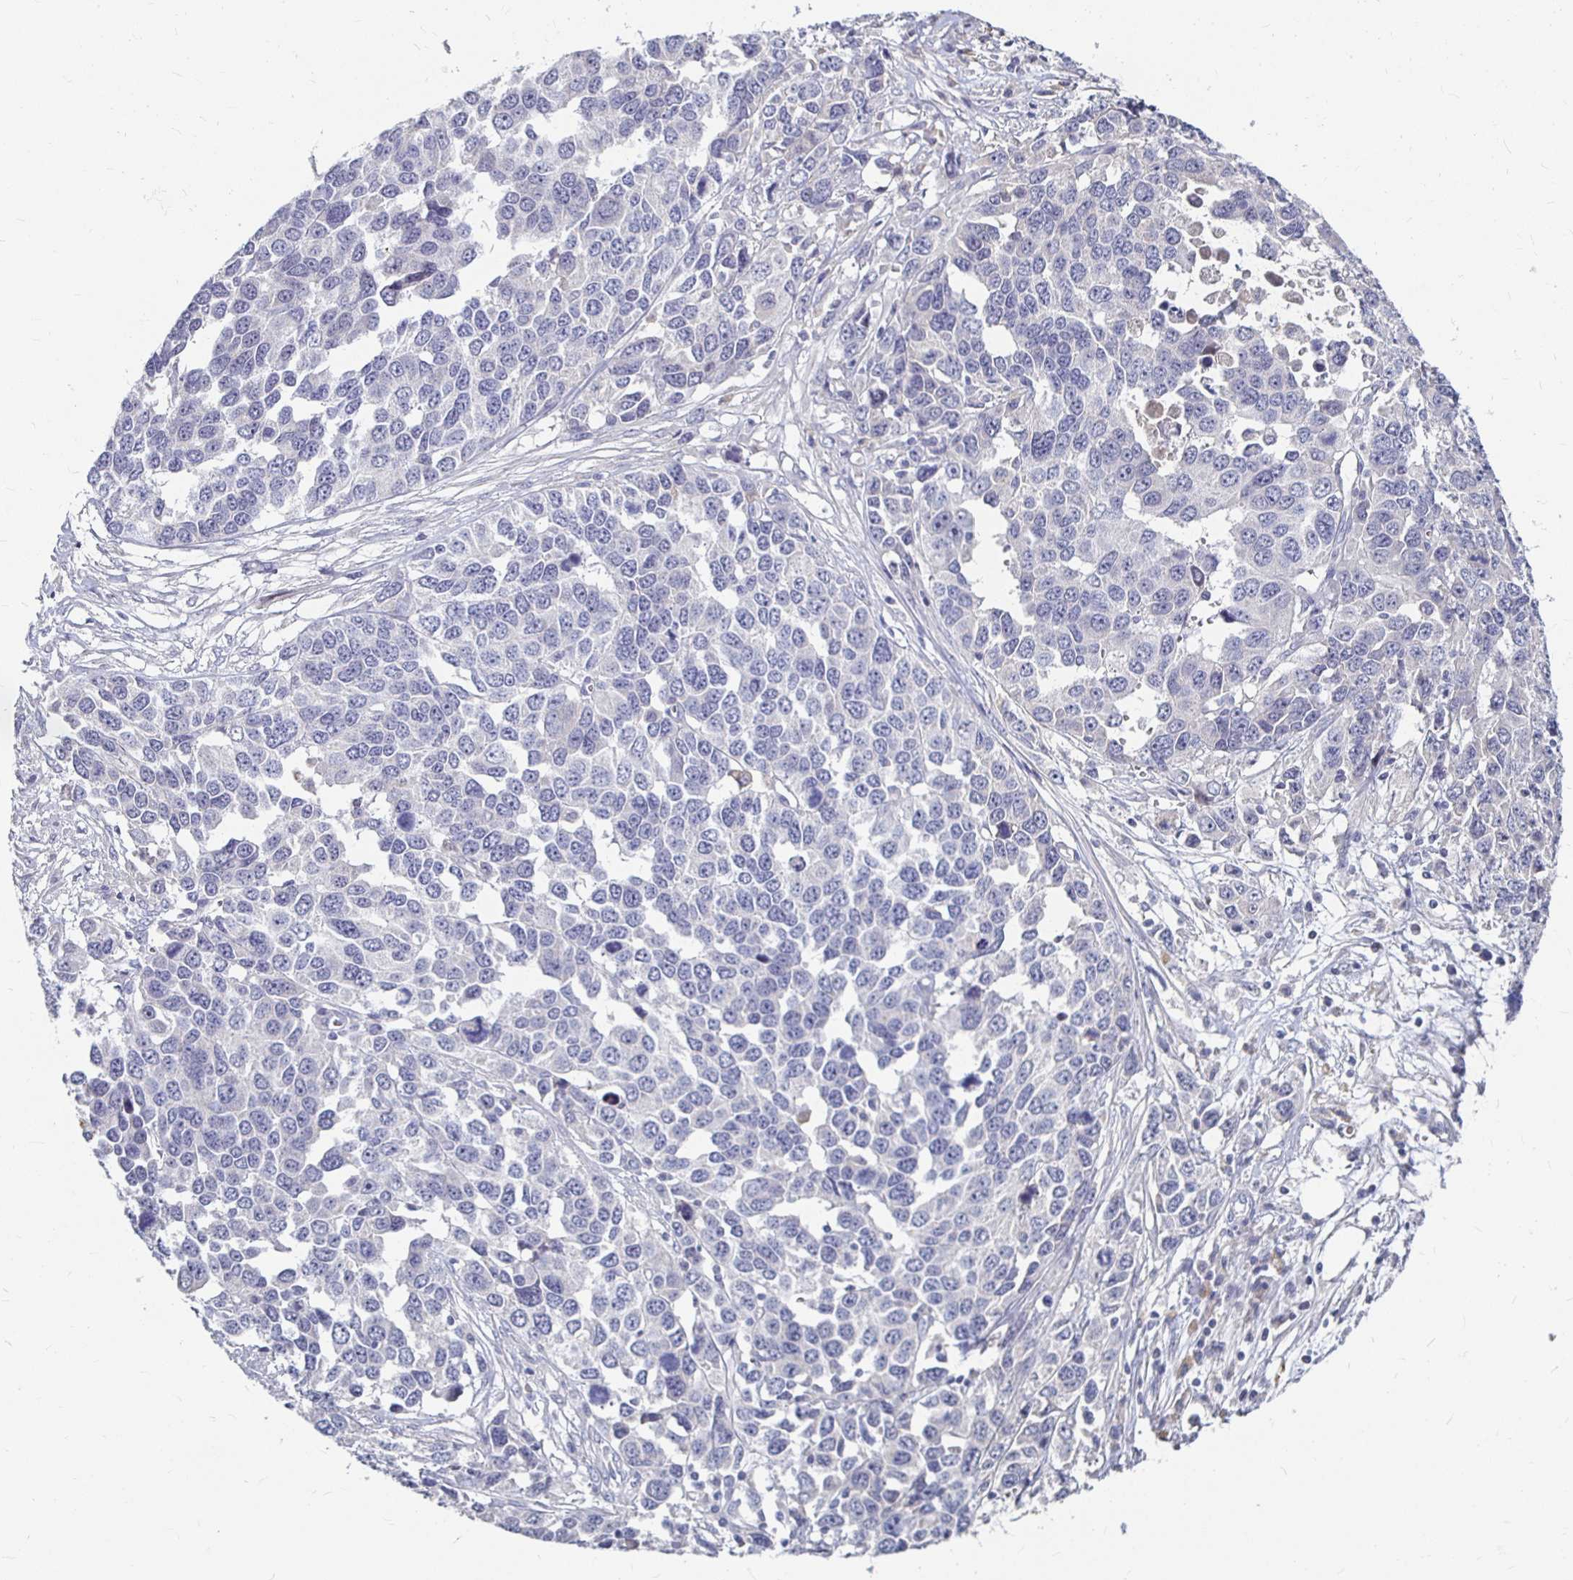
{"staining": {"intensity": "negative", "quantity": "none", "location": "none"}, "tissue": "ovarian cancer", "cell_type": "Tumor cells", "image_type": "cancer", "snomed": [{"axis": "morphology", "description": "Cystadenocarcinoma, serous, NOS"}, {"axis": "topography", "description": "Ovary"}], "caption": "The micrograph demonstrates no staining of tumor cells in serous cystadenocarcinoma (ovarian).", "gene": "RNF144B", "patient": {"sex": "female", "age": 76}}